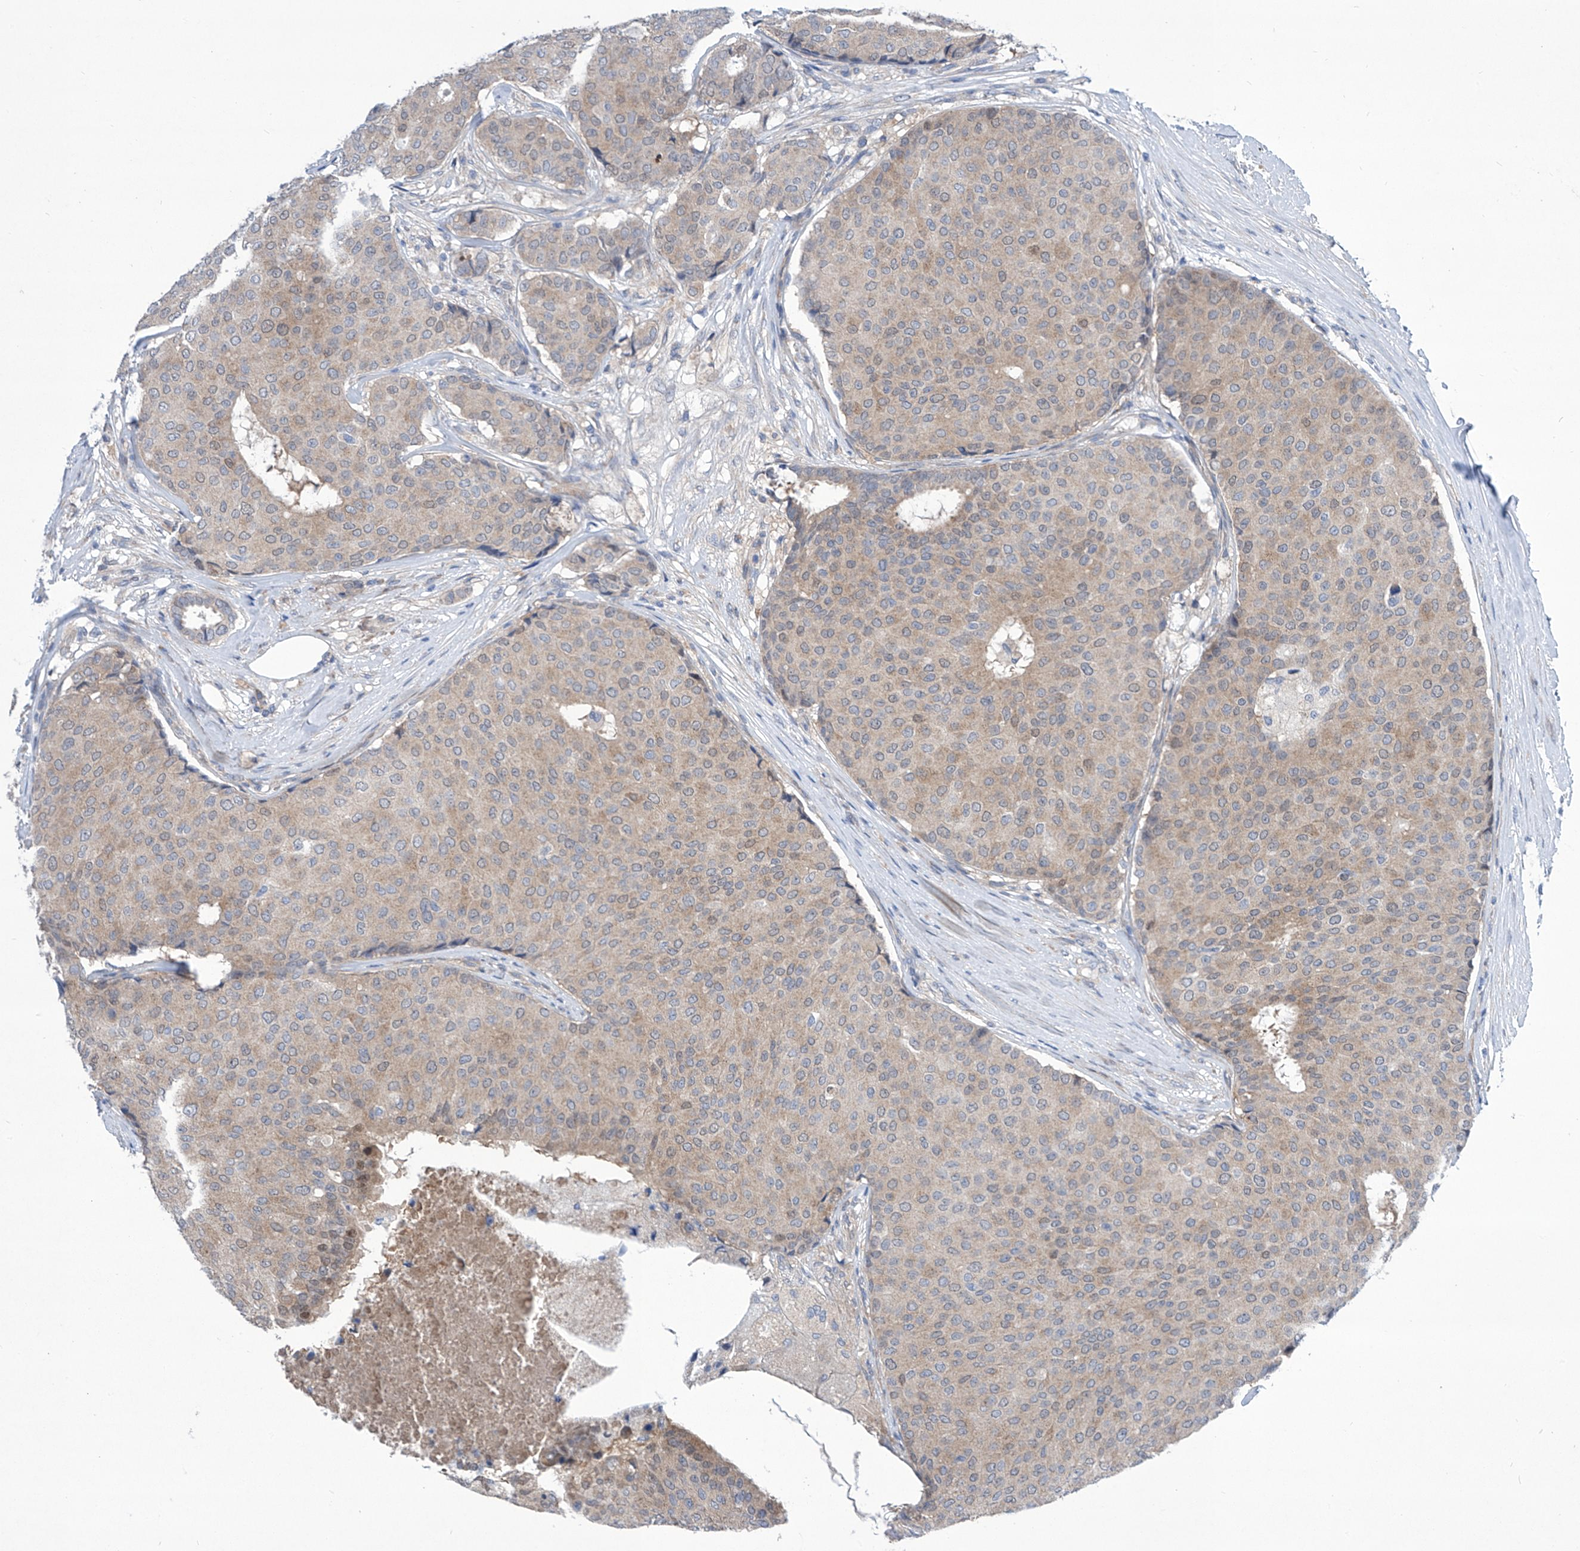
{"staining": {"intensity": "weak", "quantity": "25%-75%", "location": "cytoplasmic/membranous"}, "tissue": "breast cancer", "cell_type": "Tumor cells", "image_type": "cancer", "snomed": [{"axis": "morphology", "description": "Duct carcinoma"}, {"axis": "topography", "description": "Breast"}], "caption": "High-magnification brightfield microscopy of breast cancer (invasive ductal carcinoma) stained with DAB (3,3'-diaminobenzidine) (brown) and counterstained with hematoxylin (blue). tumor cells exhibit weak cytoplasmic/membranous expression is present in approximately25%-75% of cells.", "gene": "SRBD1", "patient": {"sex": "female", "age": 75}}